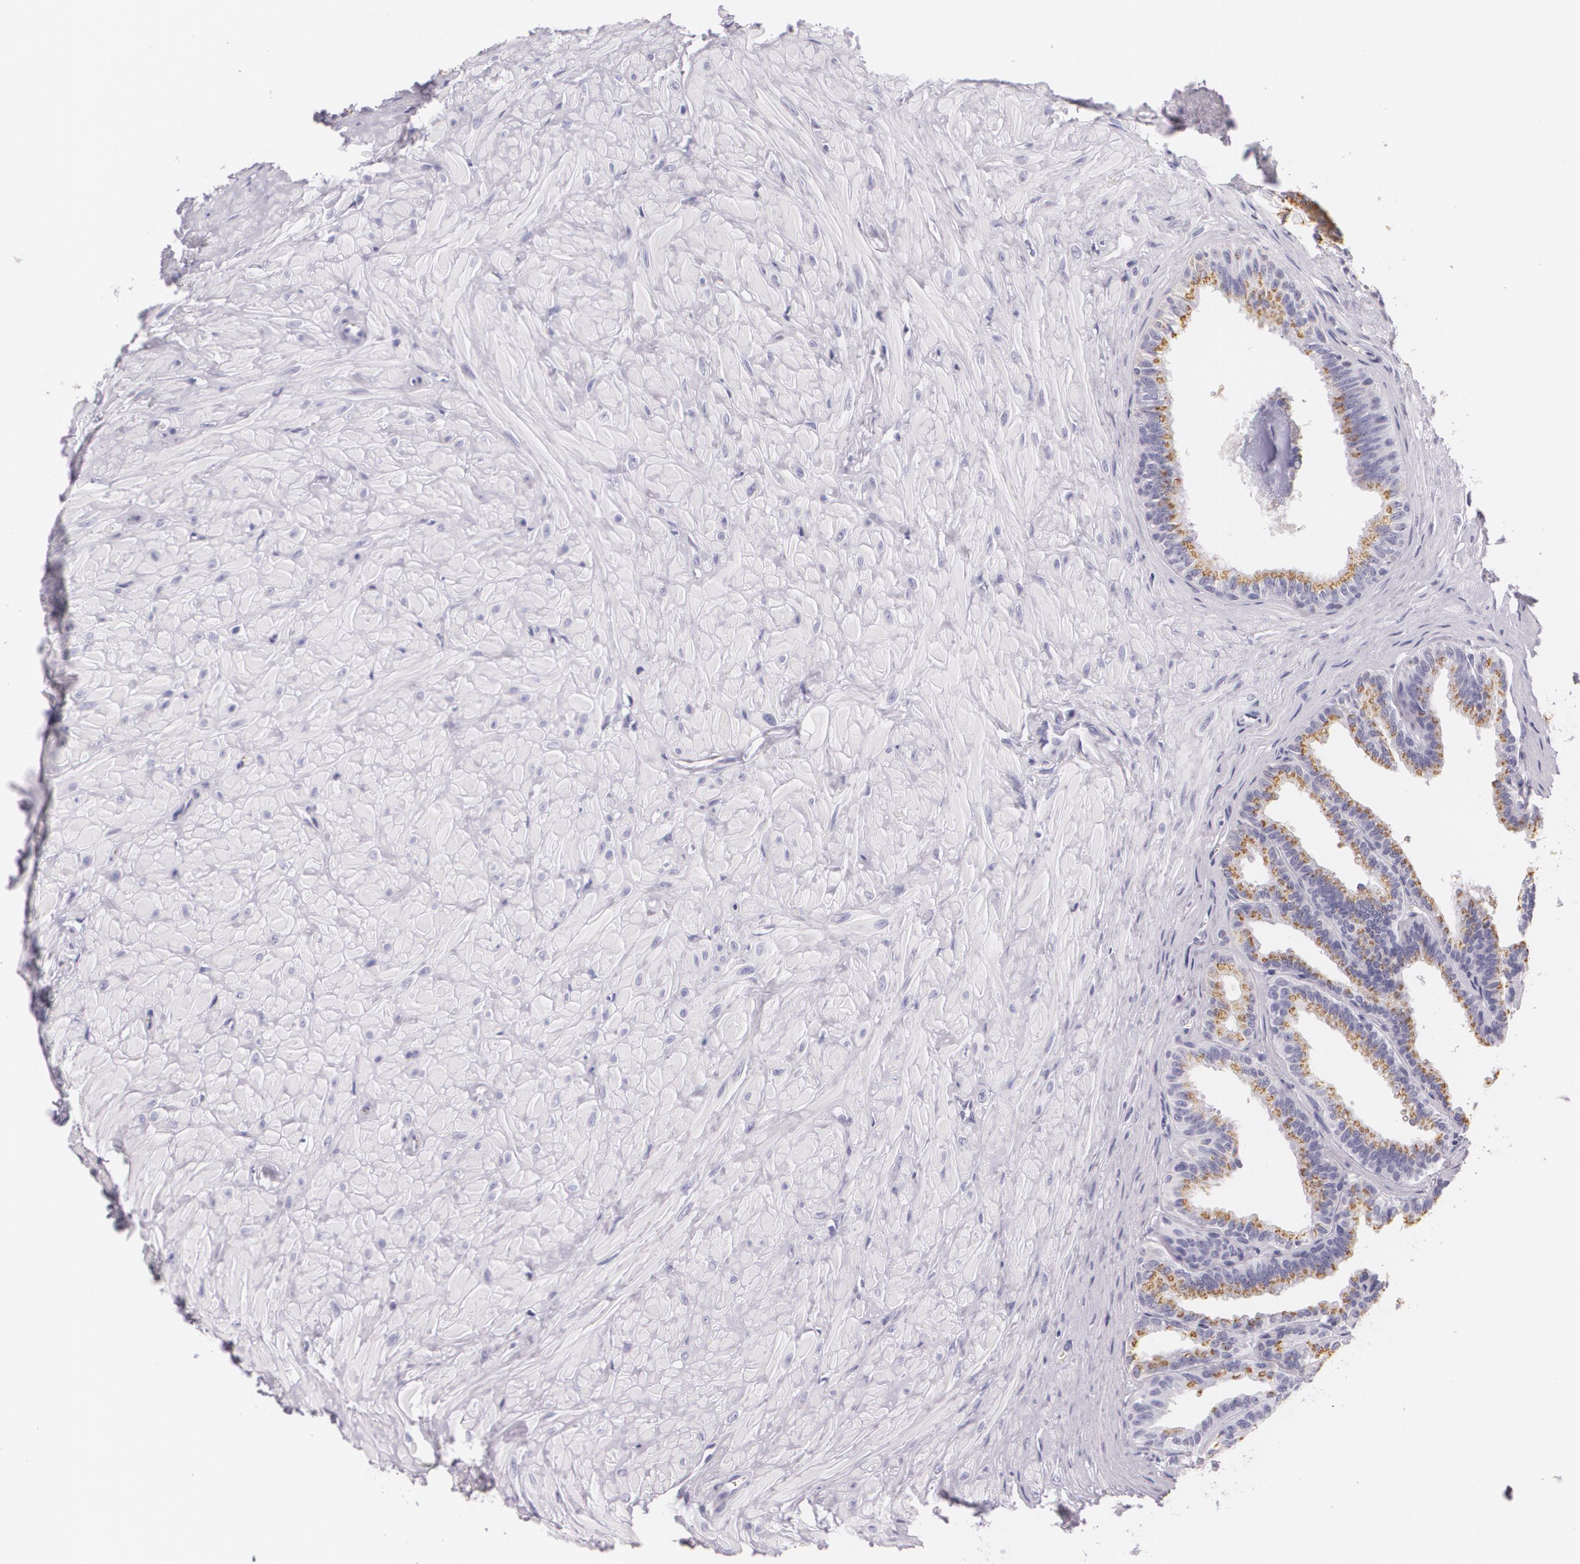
{"staining": {"intensity": "moderate", "quantity": "25%-75%", "location": "cytoplasmic/membranous"}, "tissue": "seminal vesicle", "cell_type": "Glandular cells", "image_type": "normal", "snomed": [{"axis": "morphology", "description": "Normal tissue, NOS"}, {"axis": "topography", "description": "Seminal veicle"}], "caption": "A brown stain labels moderate cytoplasmic/membranous expression of a protein in glandular cells of normal seminal vesicle.", "gene": "DLG4", "patient": {"sex": "male", "age": 26}}